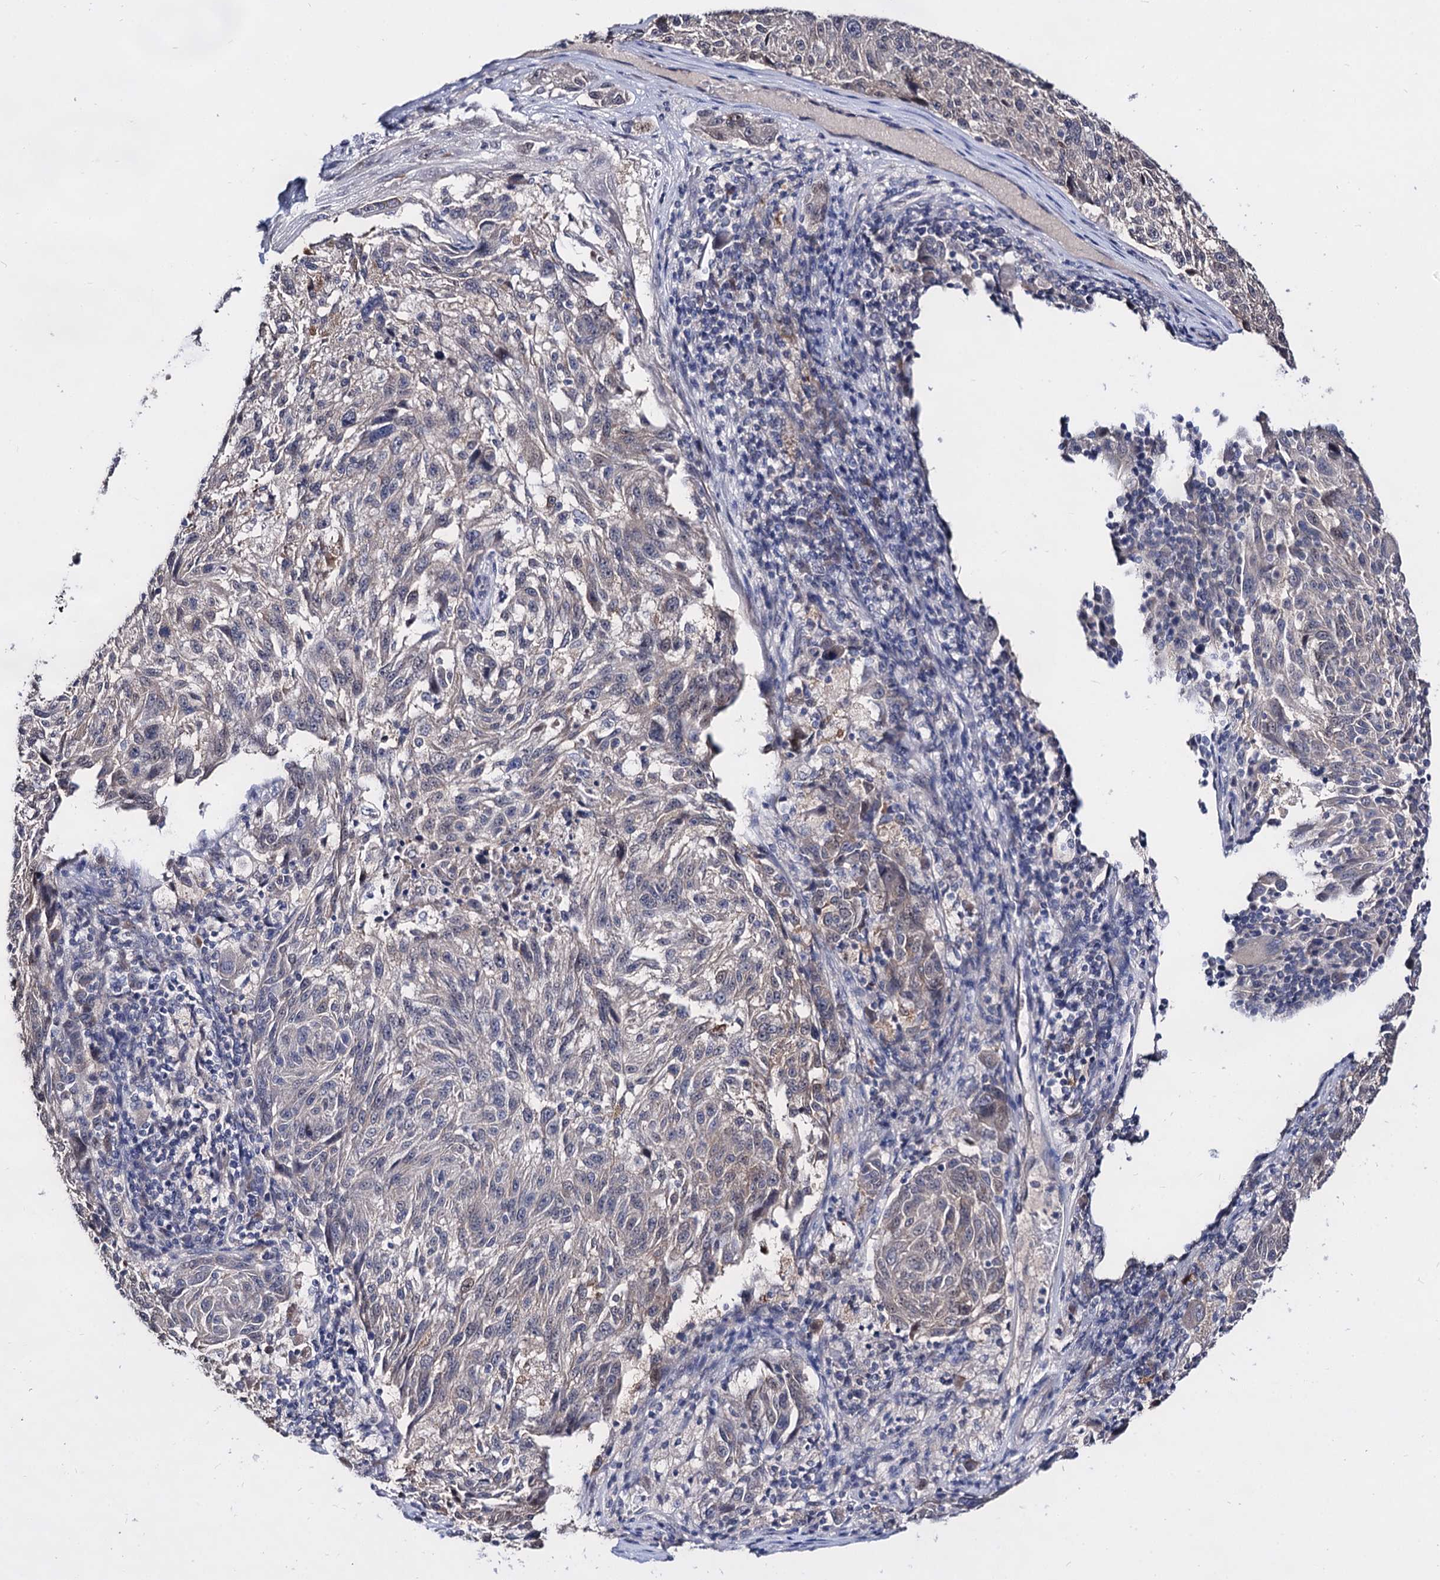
{"staining": {"intensity": "weak", "quantity": "<25%", "location": "cytoplasmic/membranous"}, "tissue": "melanoma", "cell_type": "Tumor cells", "image_type": "cancer", "snomed": [{"axis": "morphology", "description": "Malignant melanoma, NOS"}, {"axis": "topography", "description": "Skin"}], "caption": "The histopathology image reveals no significant positivity in tumor cells of malignant melanoma. Nuclei are stained in blue.", "gene": "ARFIP2", "patient": {"sex": "male", "age": 53}}